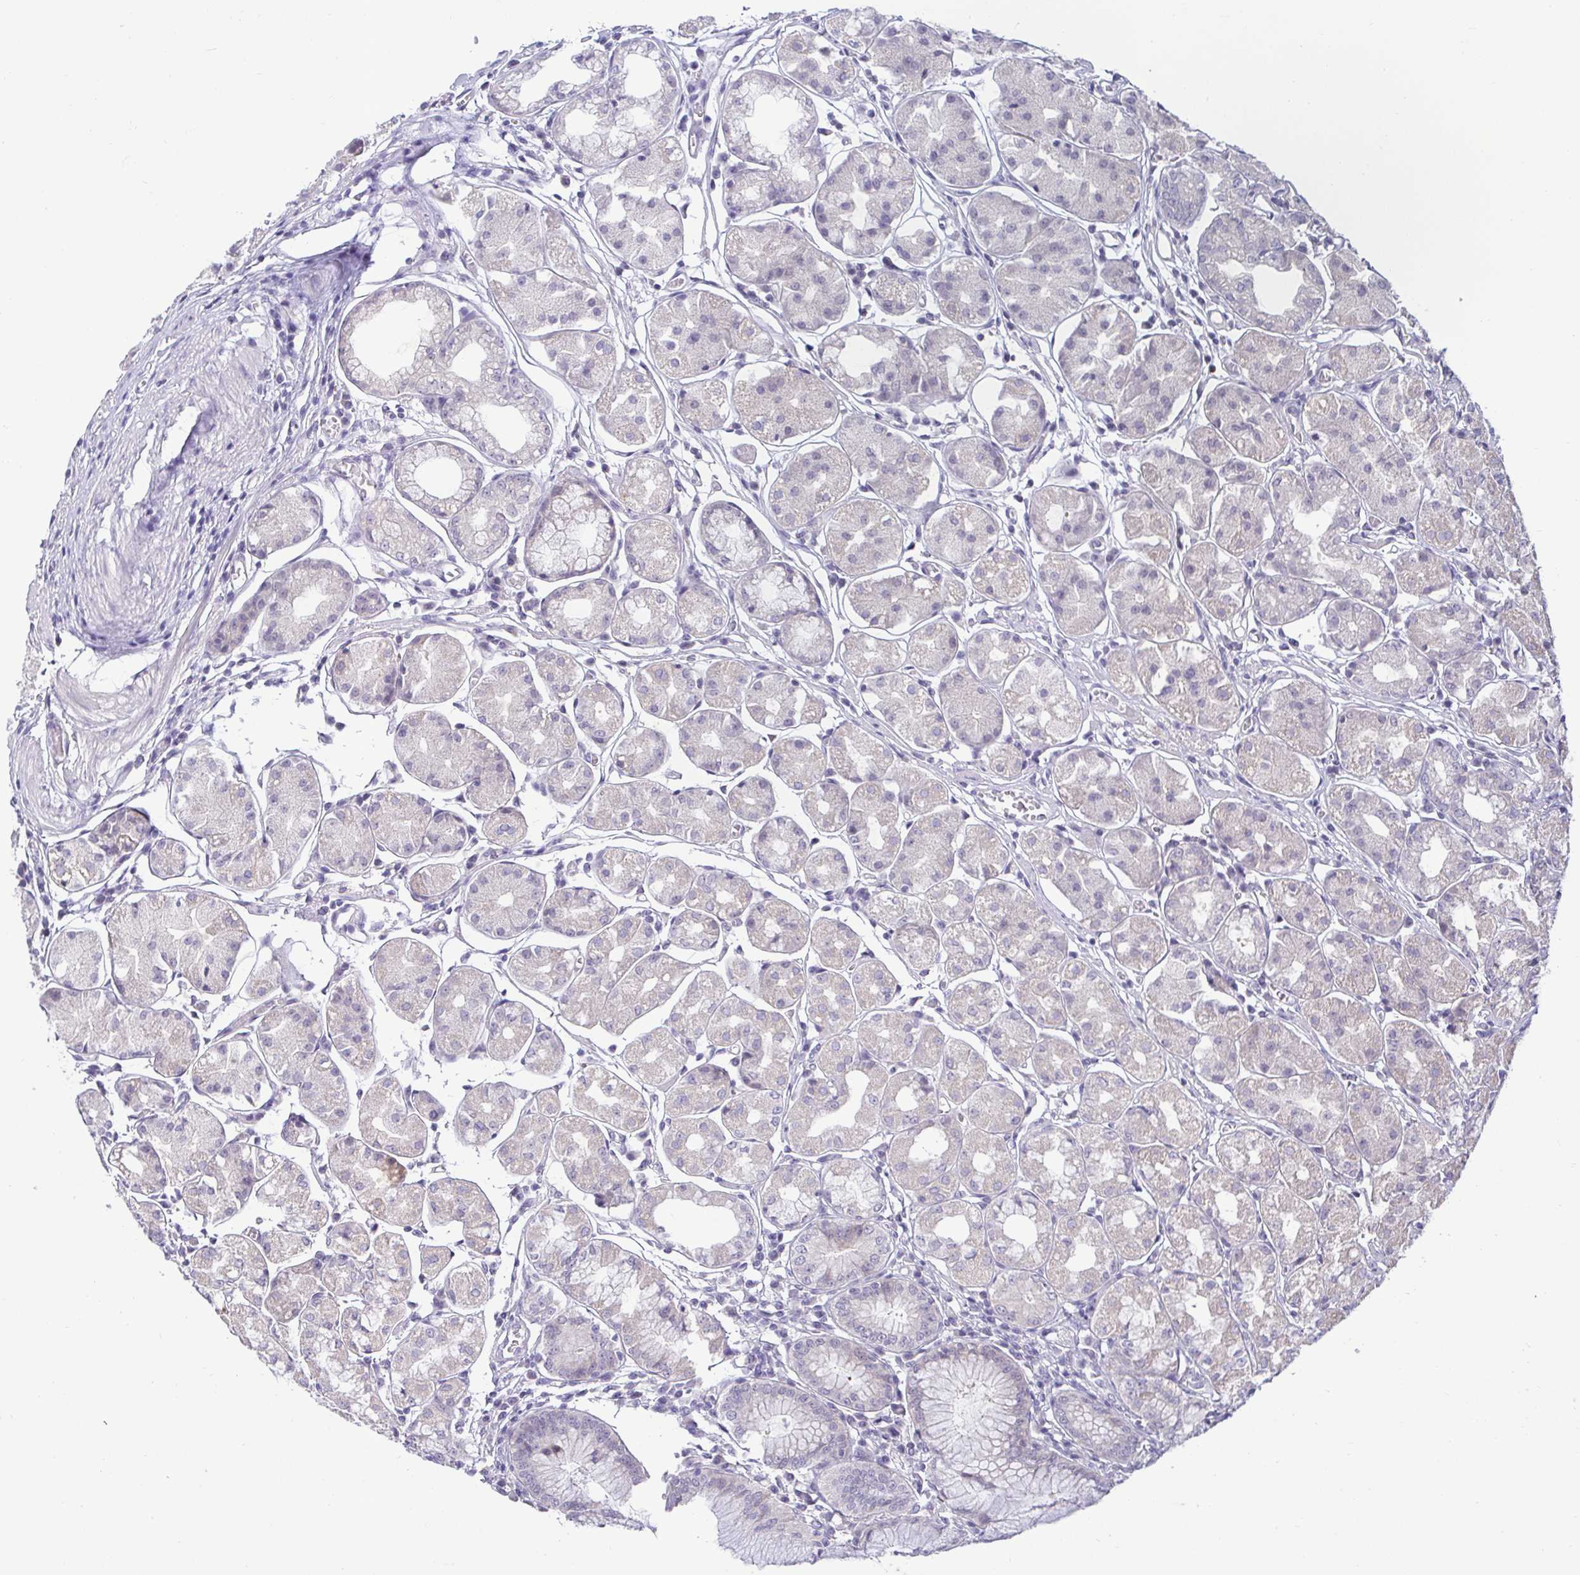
{"staining": {"intensity": "negative", "quantity": "none", "location": "none"}, "tissue": "stomach", "cell_type": "Glandular cells", "image_type": "normal", "snomed": [{"axis": "morphology", "description": "Normal tissue, NOS"}, {"axis": "topography", "description": "Stomach"}], "caption": "Glandular cells are negative for protein expression in unremarkable human stomach. The staining was performed using DAB (3,3'-diaminobenzidine) to visualize the protein expression in brown, while the nuclei were stained in blue with hematoxylin (Magnification: 20x).", "gene": "GSTM1", "patient": {"sex": "male", "age": 55}}